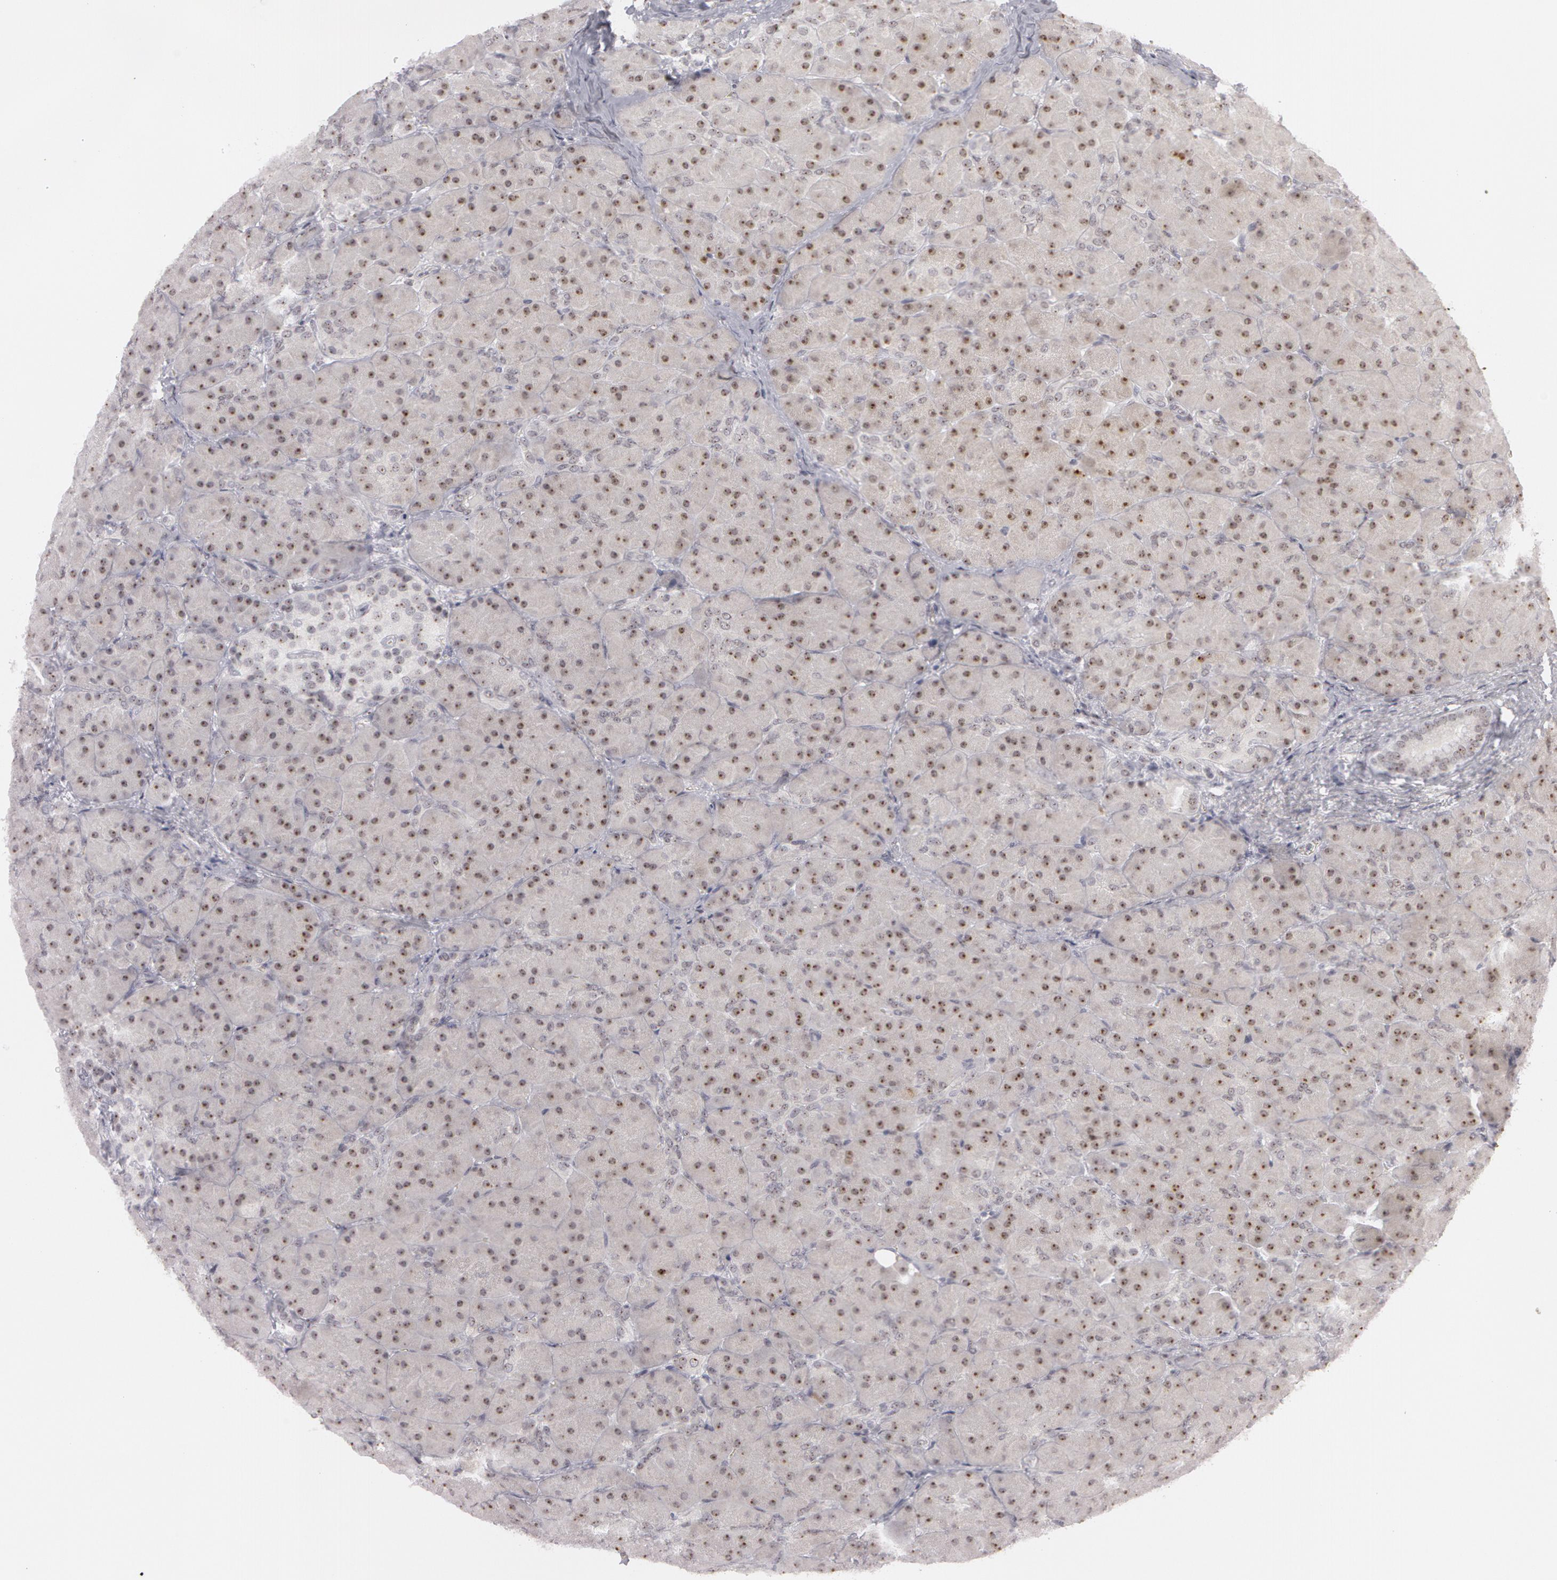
{"staining": {"intensity": "moderate", "quantity": ">75%", "location": "nuclear"}, "tissue": "pancreas", "cell_type": "Exocrine glandular cells", "image_type": "normal", "snomed": [{"axis": "morphology", "description": "Normal tissue, NOS"}, {"axis": "topography", "description": "Pancreas"}], "caption": "High-power microscopy captured an immunohistochemistry photomicrograph of unremarkable pancreas, revealing moderate nuclear positivity in approximately >75% of exocrine glandular cells.", "gene": "FBL", "patient": {"sex": "male", "age": 66}}